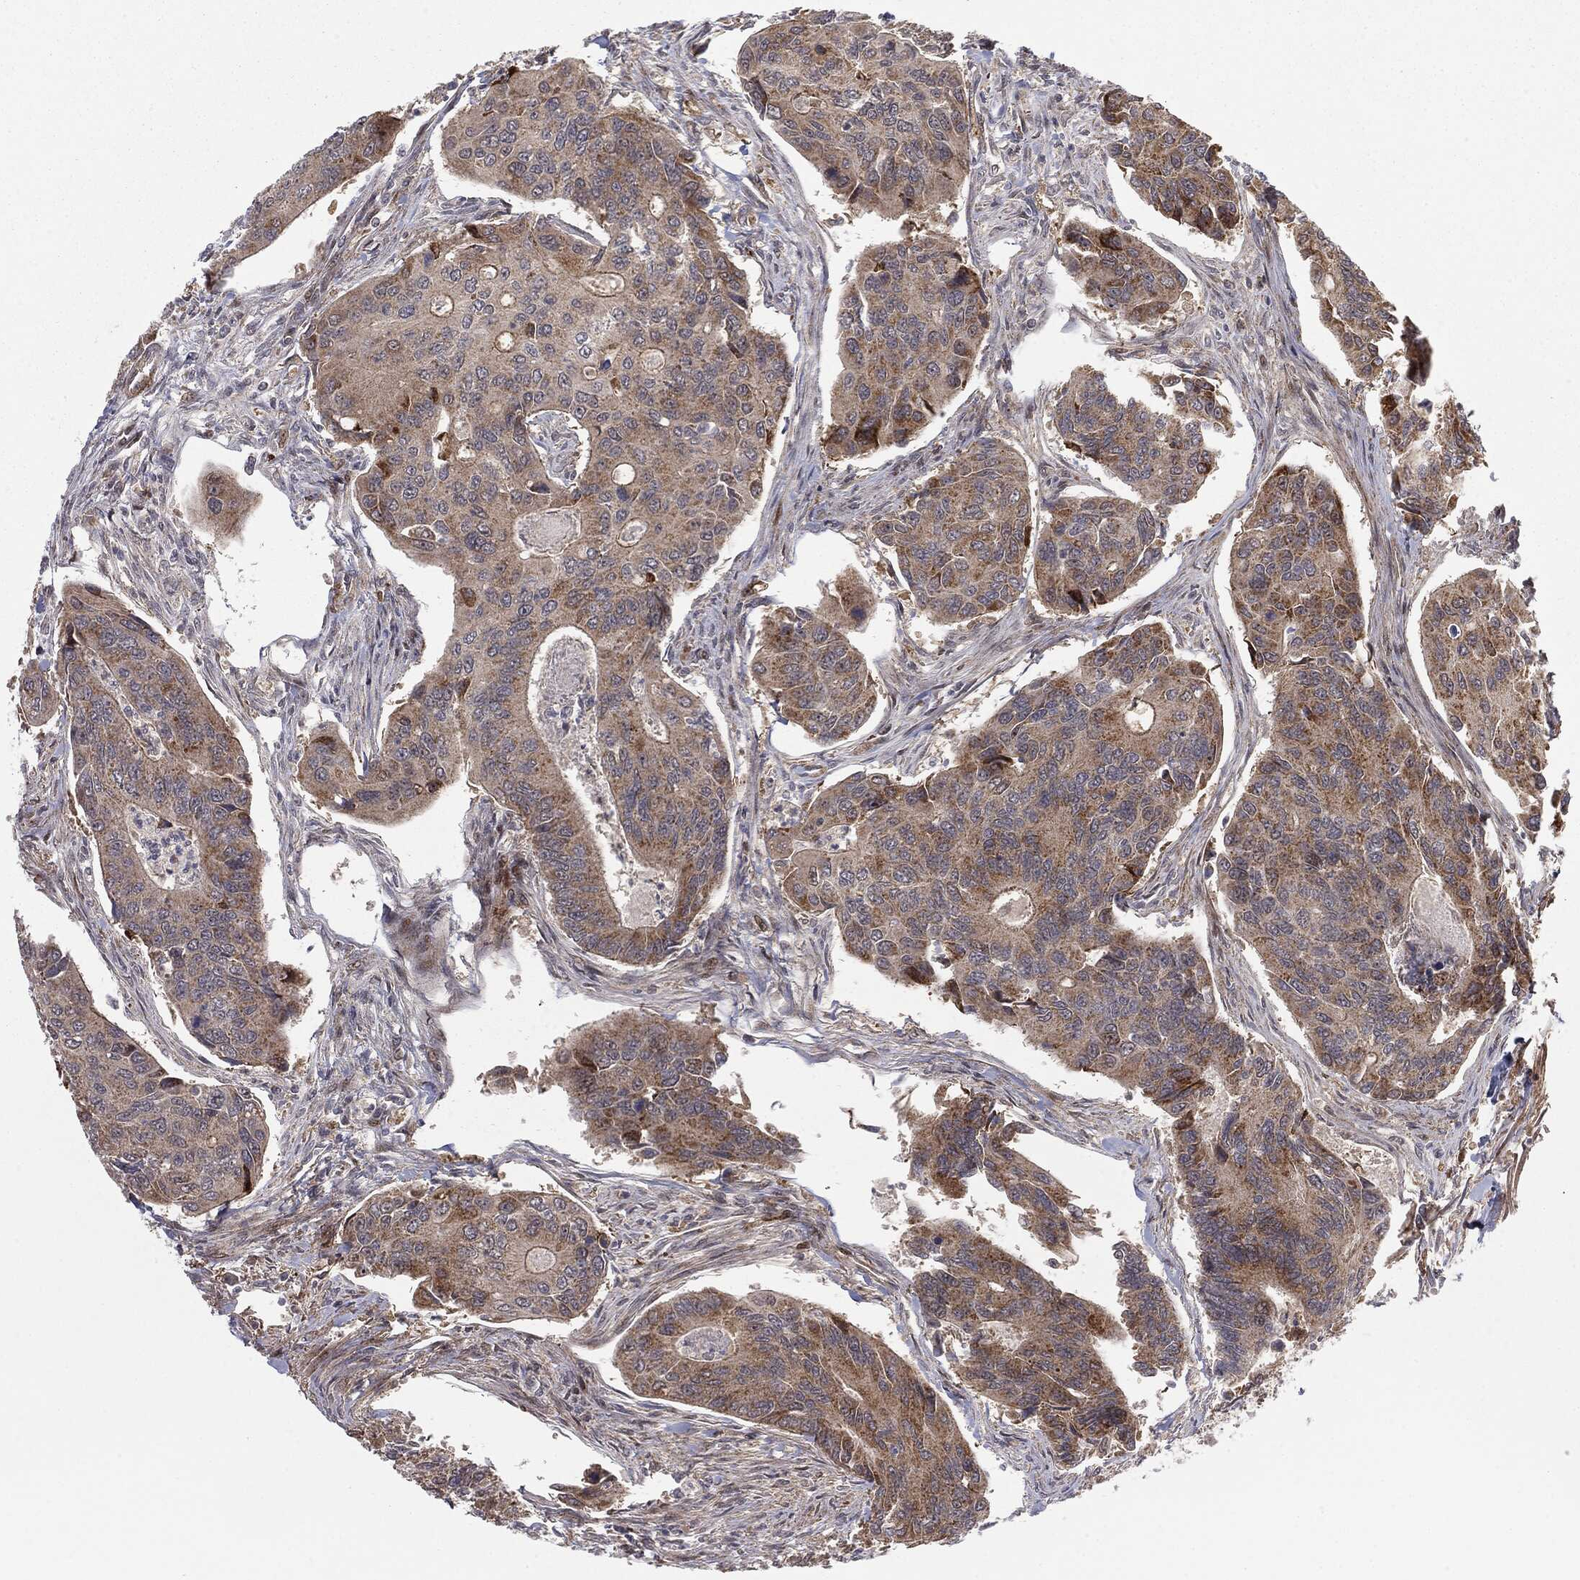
{"staining": {"intensity": "moderate", "quantity": "25%-75%", "location": "cytoplasmic/membranous"}, "tissue": "colorectal cancer", "cell_type": "Tumor cells", "image_type": "cancer", "snomed": [{"axis": "morphology", "description": "Adenocarcinoma, NOS"}, {"axis": "topography", "description": "Colon"}], "caption": "Moderate cytoplasmic/membranous protein expression is seen in about 25%-75% of tumor cells in adenocarcinoma (colorectal). (IHC, brightfield microscopy, high magnification).", "gene": "PTEN", "patient": {"sex": "female", "age": 67}}